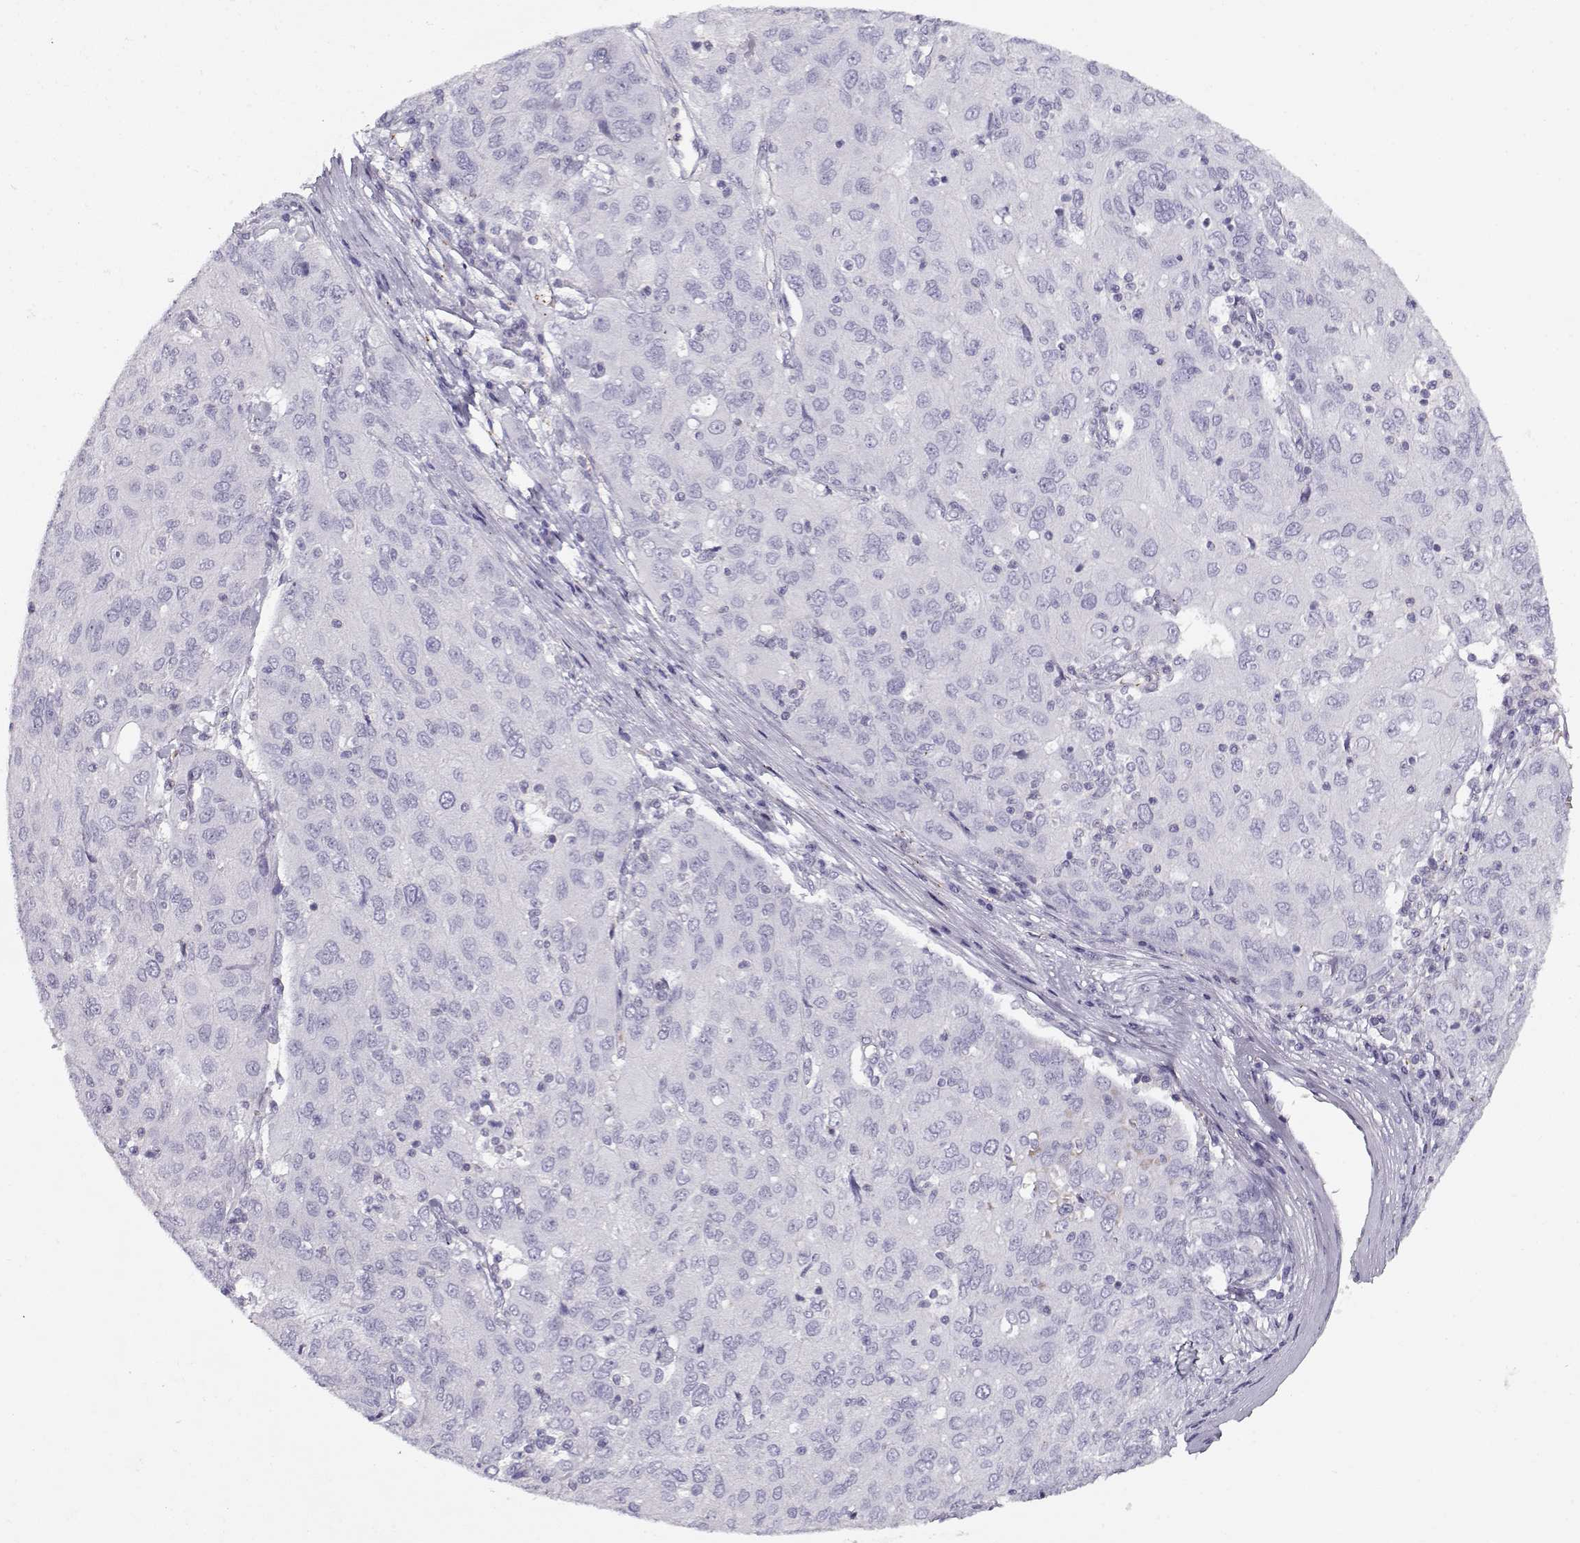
{"staining": {"intensity": "negative", "quantity": "none", "location": "none"}, "tissue": "ovarian cancer", "cell_type": "Tumor cells", "image_type": "cancer", "snomed": [{"axis": "morphology", "description": "Carcinoma, endometroid"}, {"axis": "topography", "description": "Ovary"}], "caption": "The histopathology image shows no significant positivity in tumor cells of endometroid carcinoma (ovarian).", "gene": "MYO1A", "patient": {"sex": "female", "age": 50}}